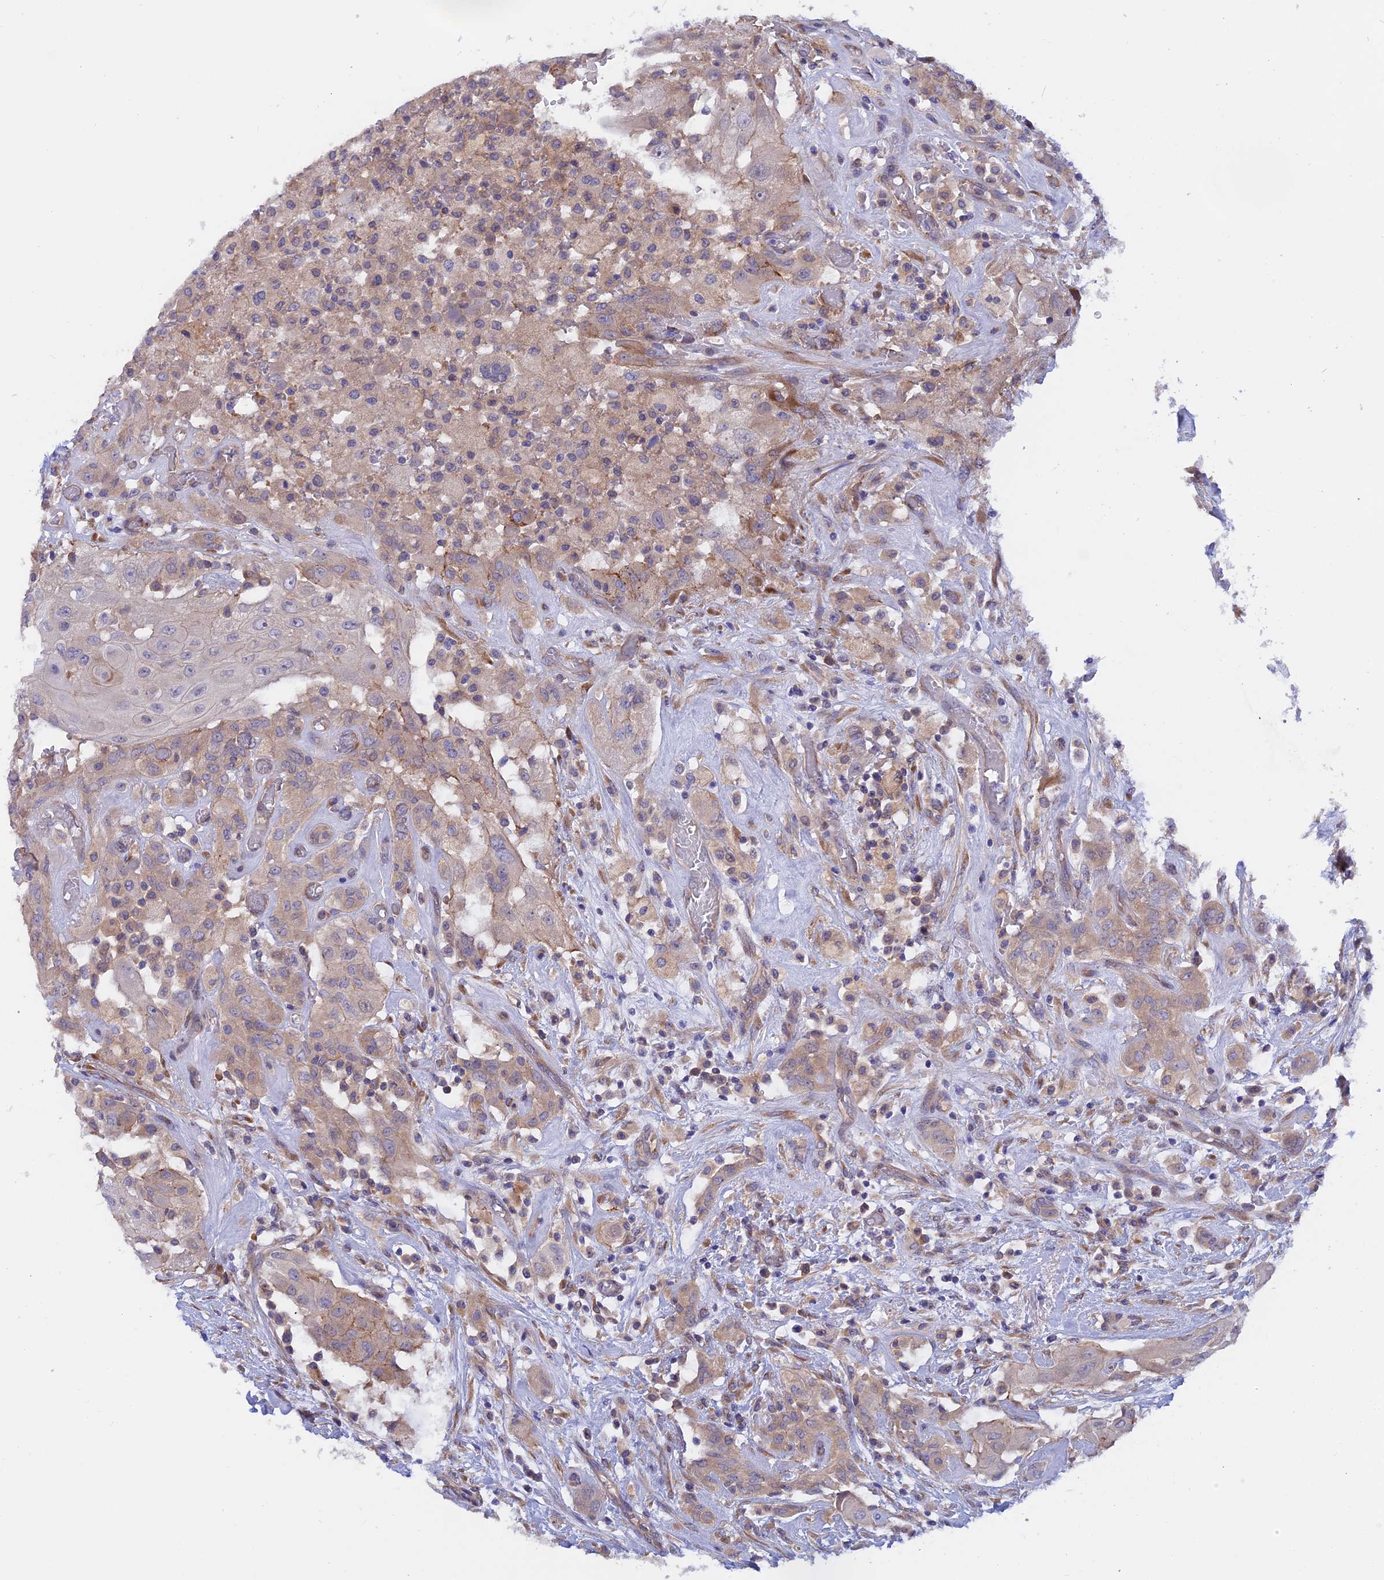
{"staining": {"intensity": "weak", "quantity": ">75%", "location": "cytoplasmic/membranous"}, "tissue": "thyroid cancer", "cell_type": "Tumor cells", "image_type": "cancer", "snomed": [{"axis": "morphology", "description": "Papillary adenocarcinoma, NOS"}, {"axis": "topography", "description": "Thyroid gland"}], "caption": "Tumor cells display low levels of weak cytoplasmic/membranous staining in about >75% of cells in thyroid cancer.", "gene": "HYCC1", "patient": {"sex": "female", "age": 59}}